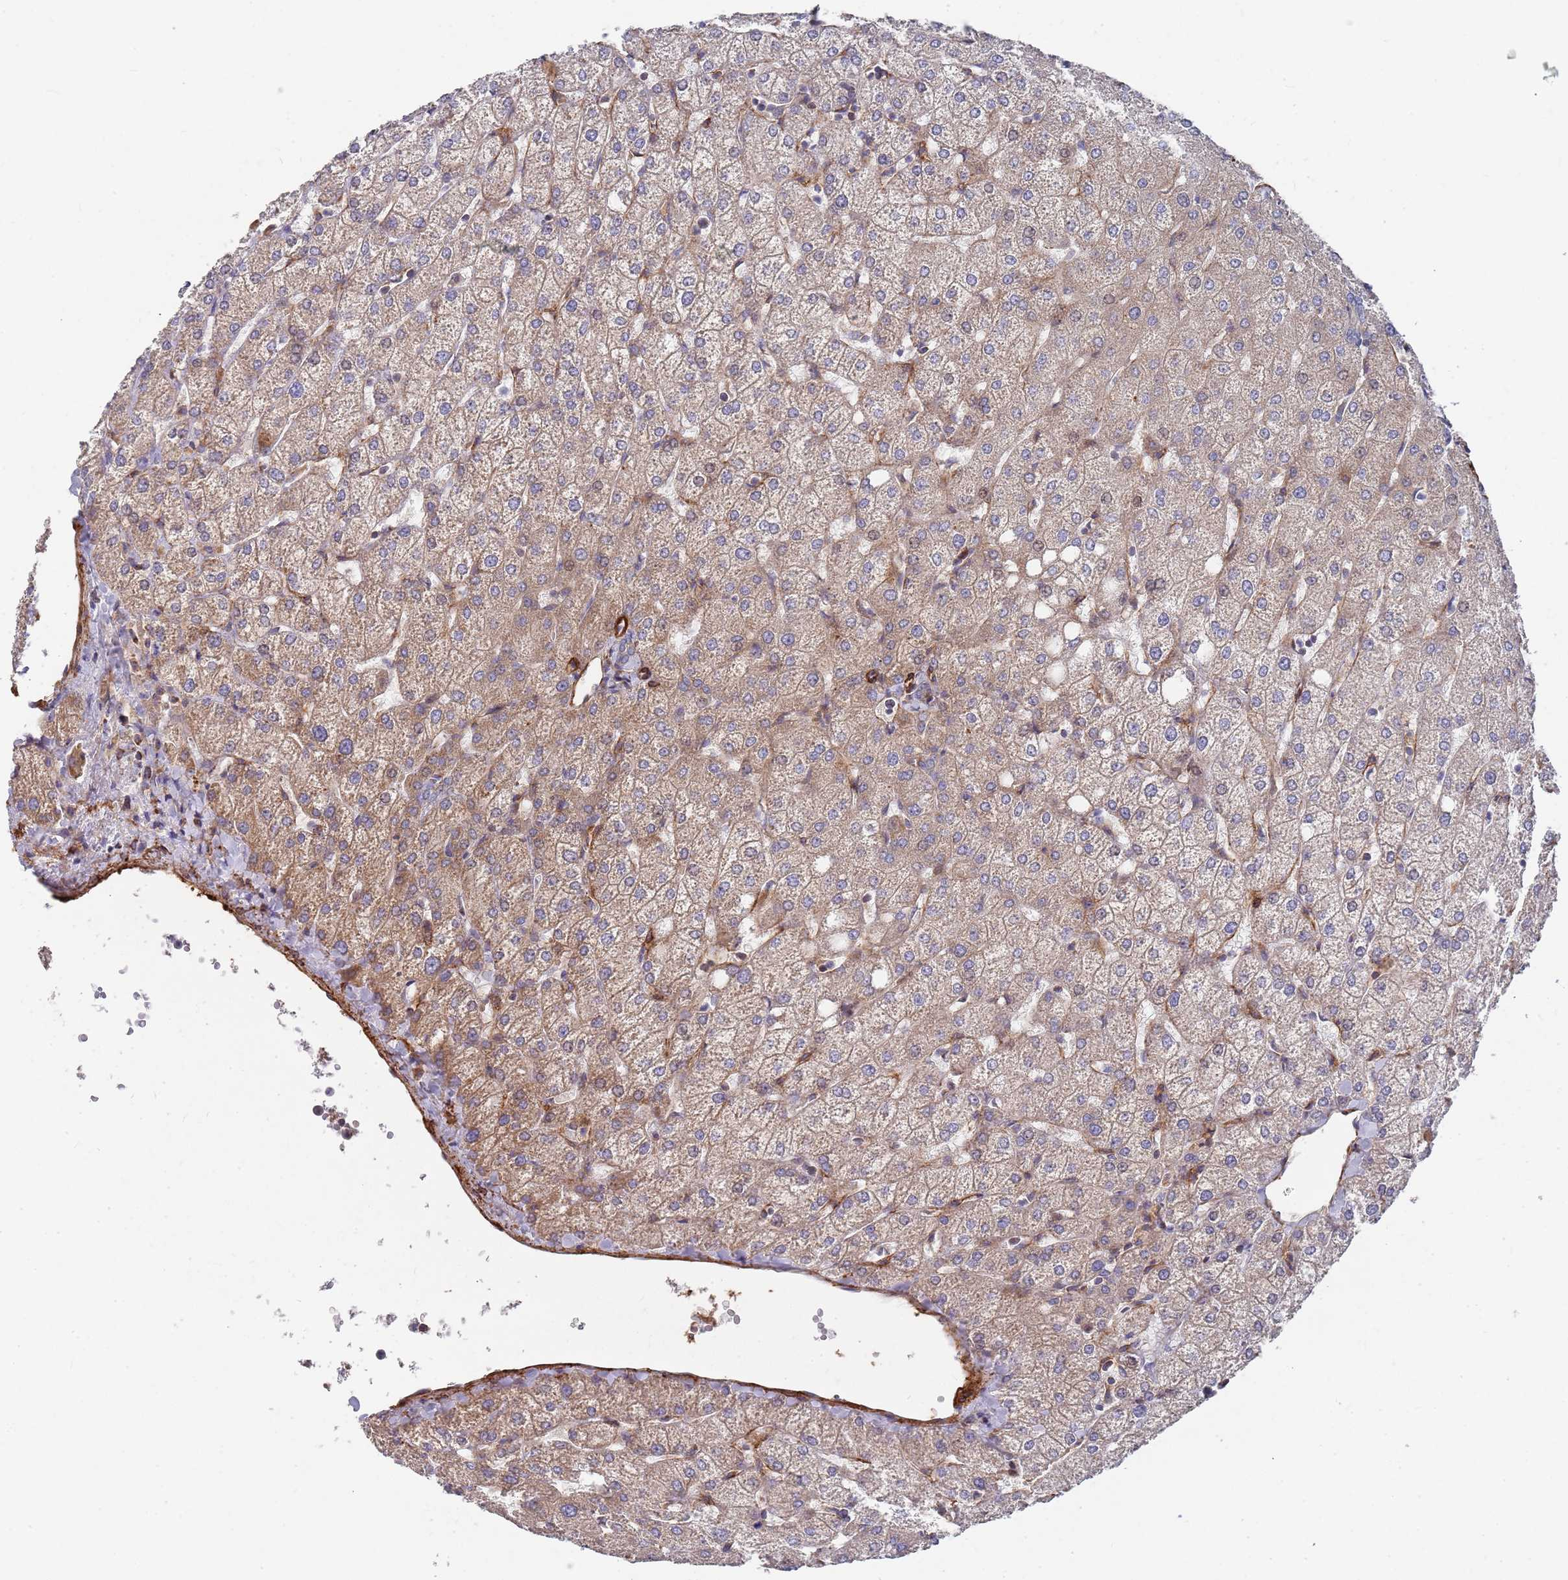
{"staining": {"intensity": "strong", "quantity": ">75%", "location": "cytoplasmic/membranous"}, "tissue": "liver", "cell_type": "Cholangiocytes", "image_type": "normal", "snomed": [{"axis": "morphology", "description": "Normal tissue, NOS"}, {"axis": "topography", "description": "Liver"}], "caption": "A micrograph of liver stained for a protein displays strong cytoplasmic/membranous brown staining in cholangiocytes.", "gene": "WDFY3", "patient": {"sex": "female", "age": 54}}